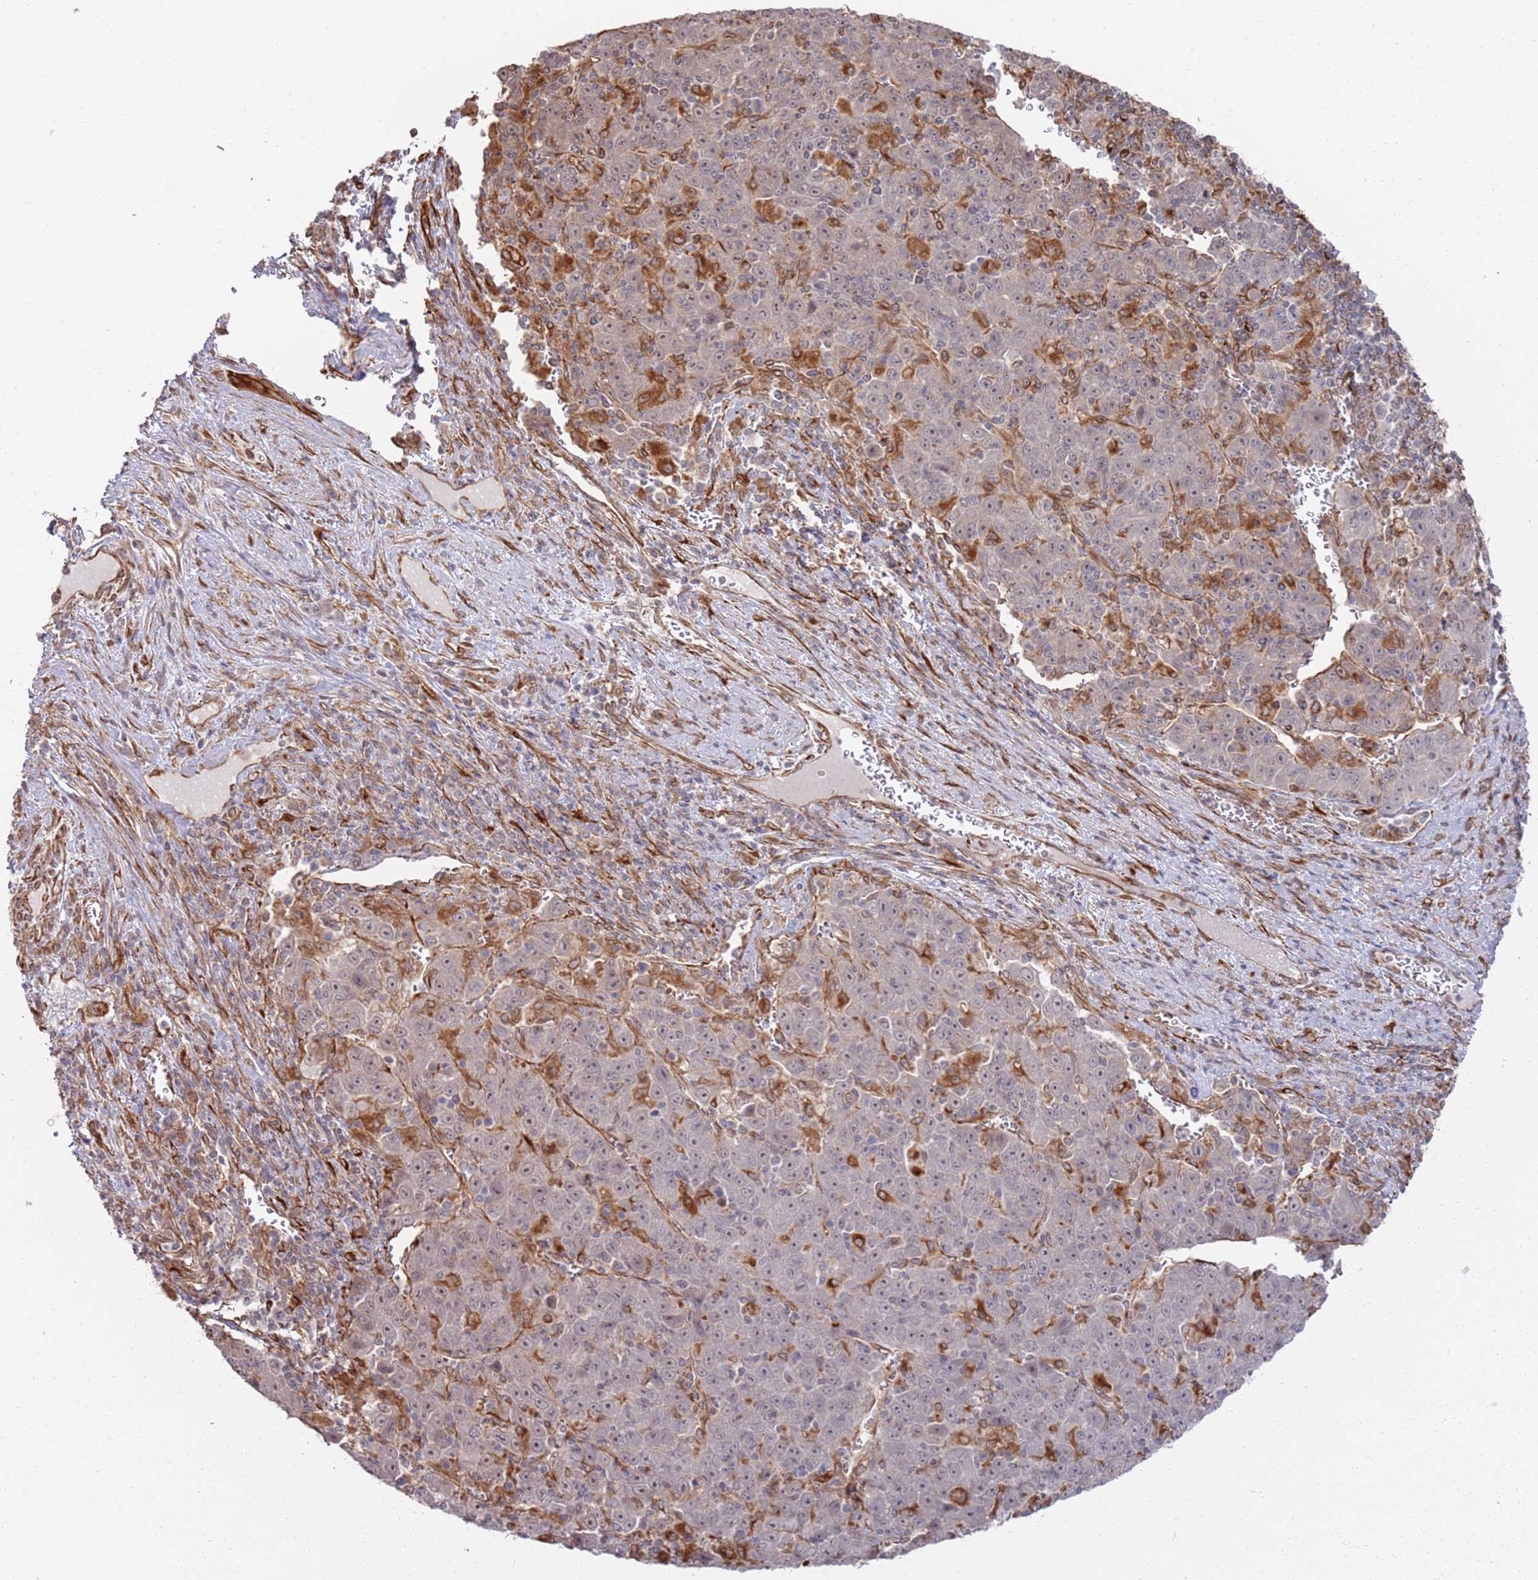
{"staining": {"intensity": "negative", "quantity": "none", "location": "none"}, "tissue": "liver cancer", "cell_type": "Tumor cells", "image_type": "cancer", "snomed": [{"axis": "morphology", "description": "Carcinoma, Hepatocellular, NOS"}, {"axis": "topography", "description": "Liver"}], "caption": "This image is of liver cancer (hepatocellular carcinoma) stained with IHC to label a protein in brown with the nuclei are counter-stained blue. There is no expression in tumor cells.", "gene": "PHF21A", "patient": {"sex": "female", "age": 53}}